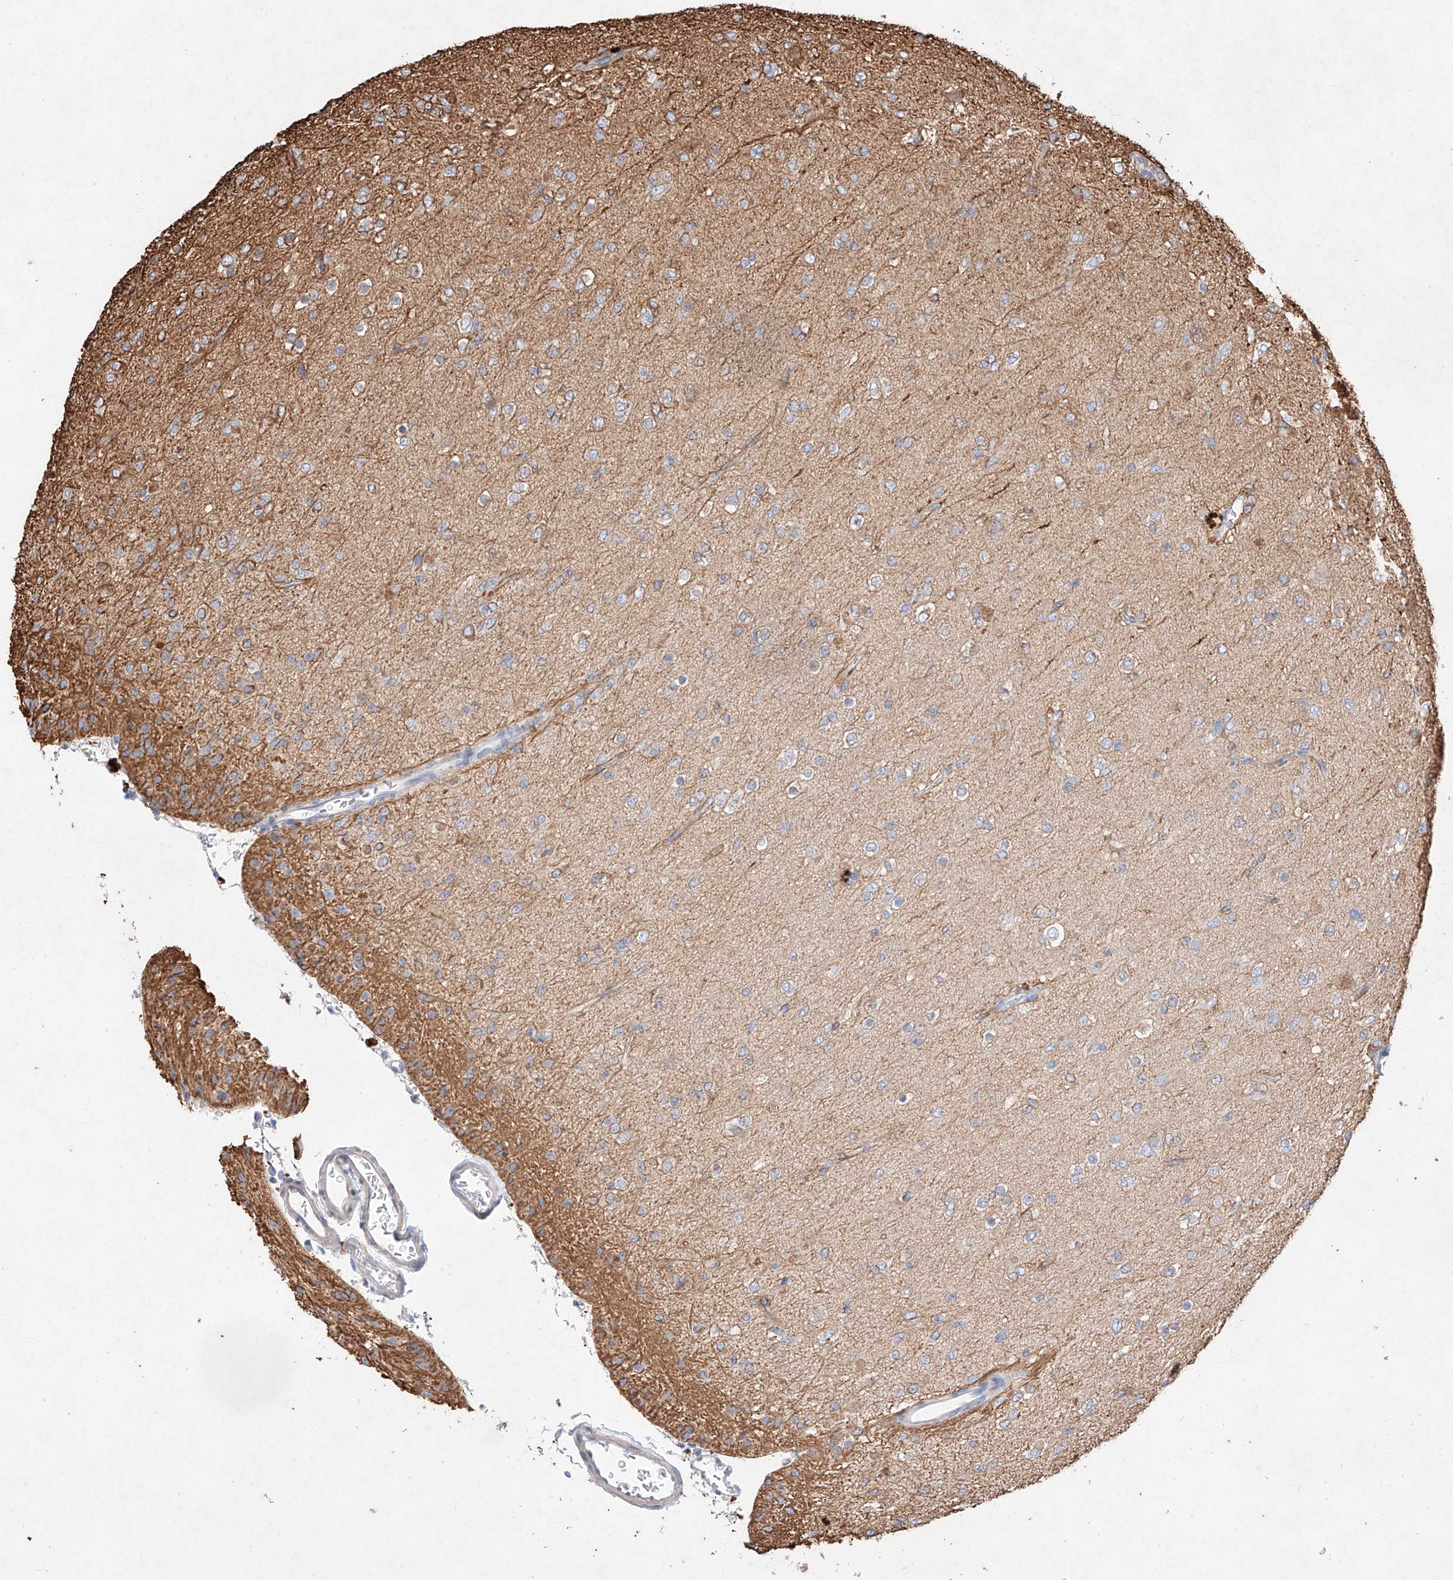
{"staining": {"intensity": "negative", "quantity": "none", "location": "none"}, "tissue": "glioma", "cell_type": "Tumor cells", "image_type": "cancer", "snomed": [{"axis": "morphology", "description": "Glioma, malignant, Low grade"}, {"axis": "topography", "description": "Brain"}], "caption": "Tumor cells show no significant positivity in glioma.", "gene": "ATP9B", "patient": {"sex": "male", "age": 65}}